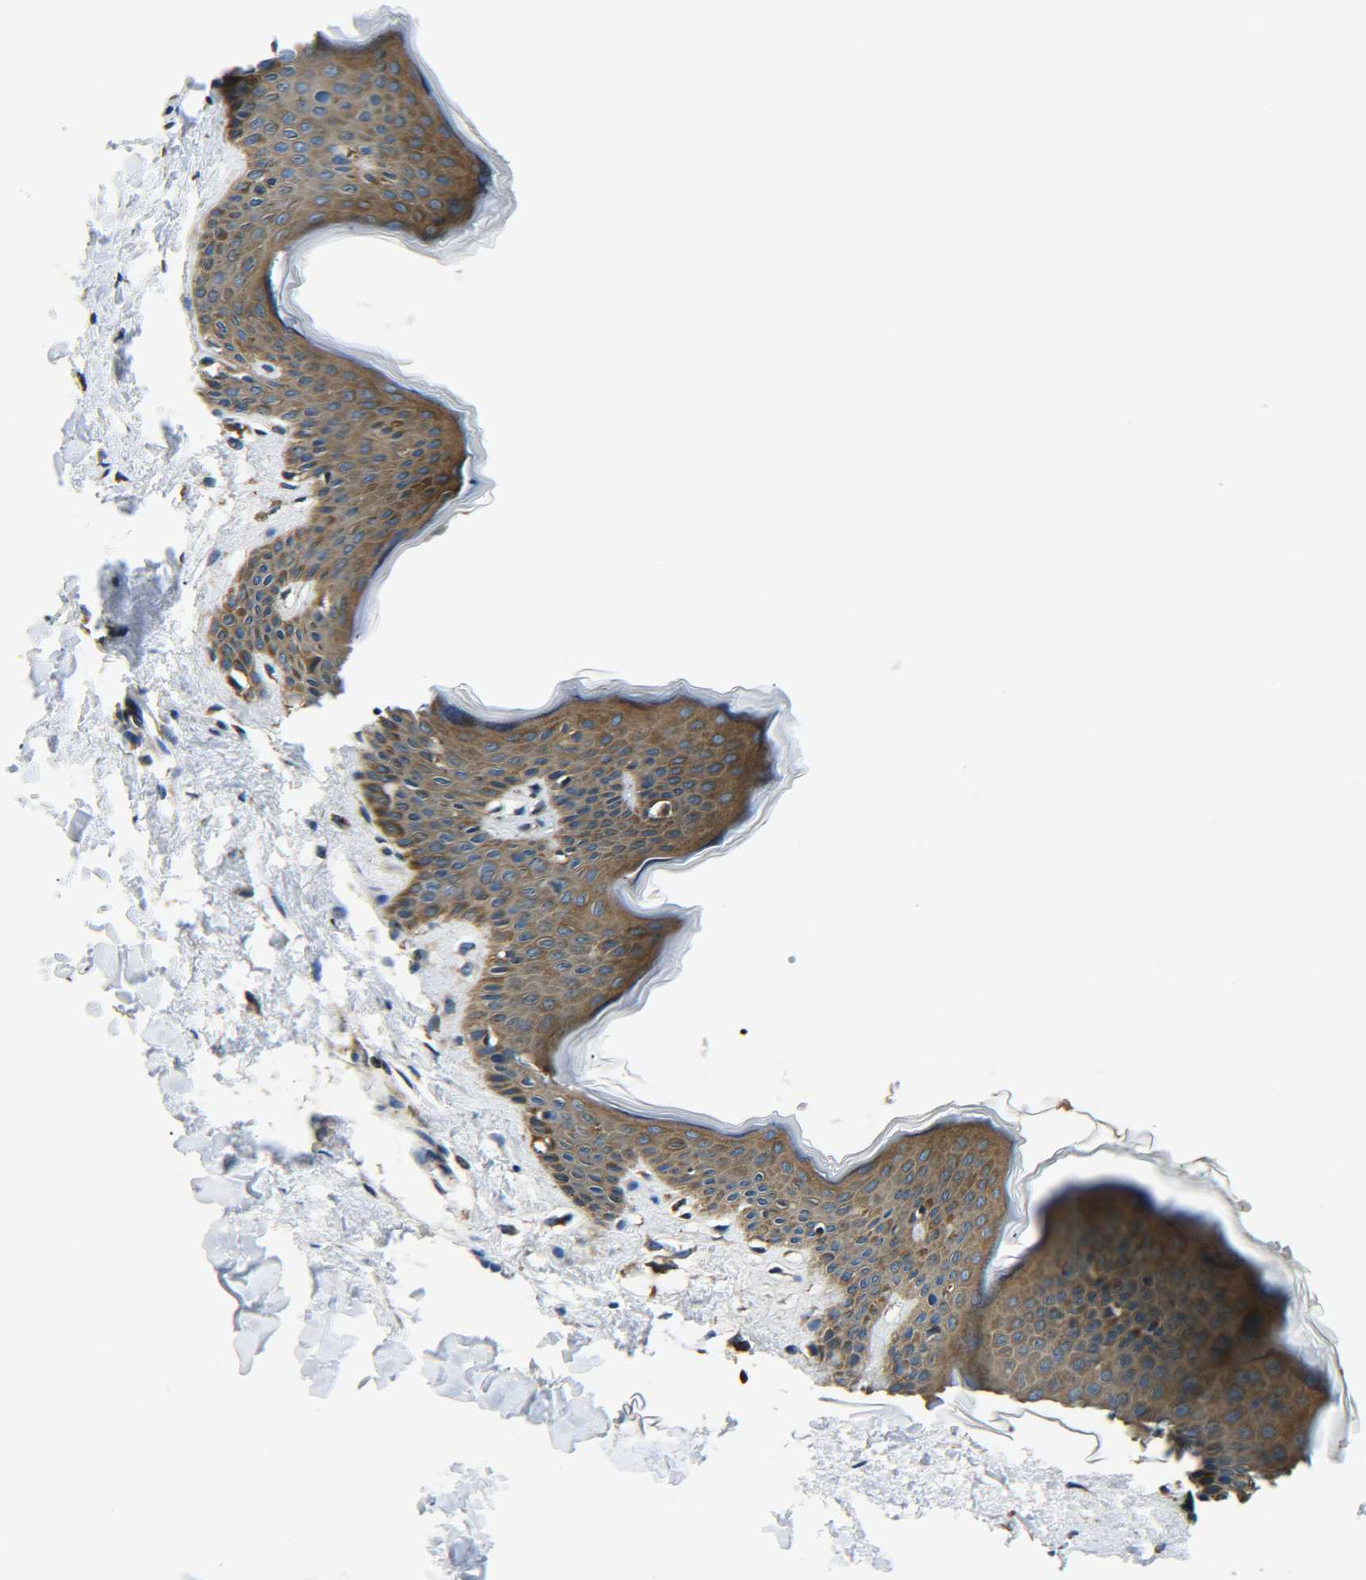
{"staining": {"intensity": "weak", "quantity": "25%-75%", "location": "cytoplasmic/membranous"}, "tissue": "skin", "cell_type": "Fibroblasts", "image_type": "normal", "snomed": [{"axis": "morphology", "description": "Normal tissue, NOS"}, {"axis": "topography", "description": "Skin"}], "caption": "Immunohistochemistry (IHC) micrograph of benign skin: human skin stained using immunohistochemistry exhibits low levels of weak protein expression localized specifically in the cytoplasmic/membranous of fibroblasts, appearing as a cytoplasmic/membranous brown color.", "gene": "RAB1B", "patient": {"sex": "female", "age": 17}}